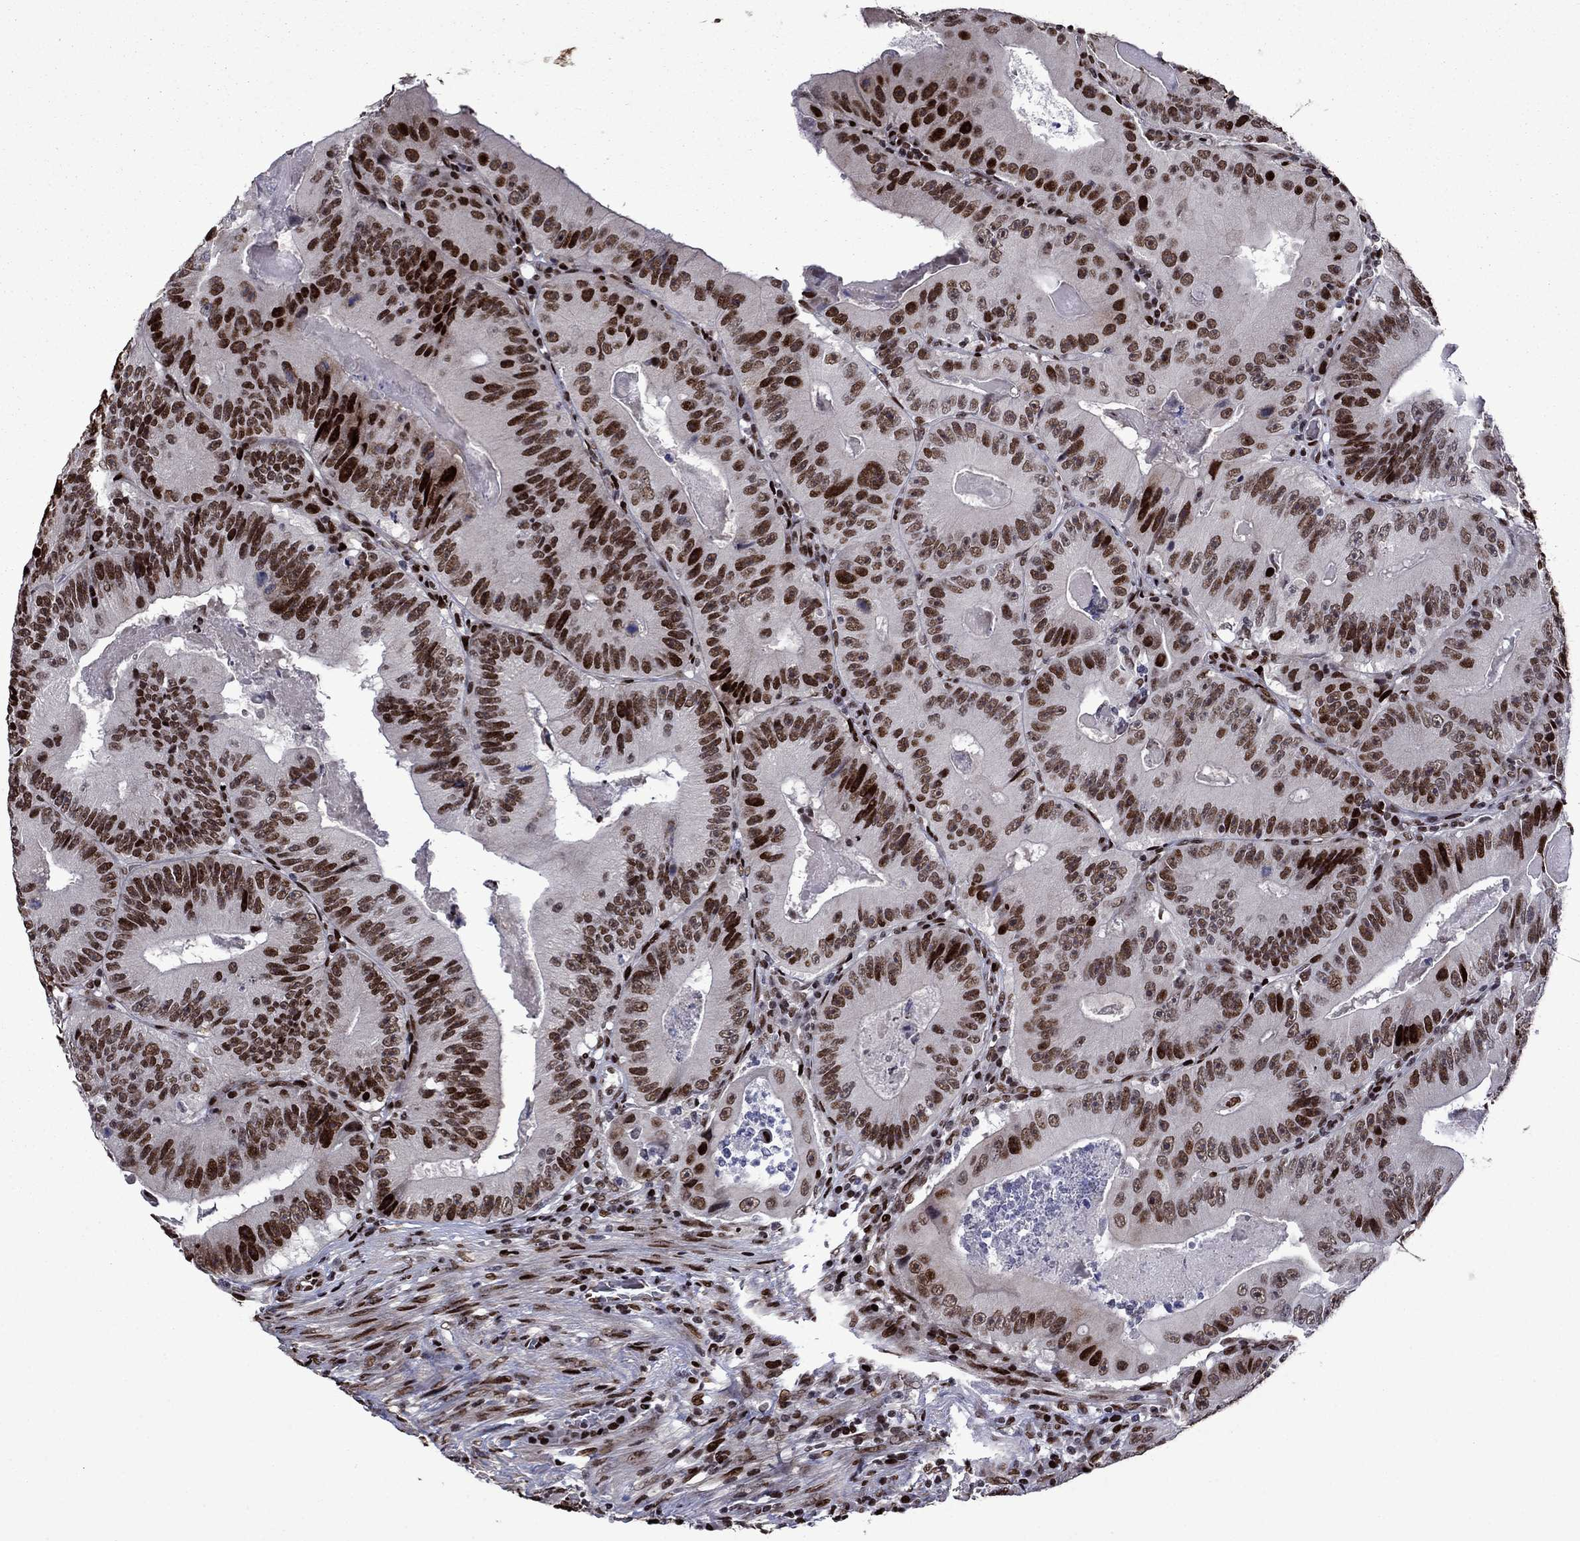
{"staining": {"intensity": "strong", "quantity": ">75%", "location": "nuclear"}, "tissue": "colorectal cancer", "cell_type": "Tumor cells", "image_type": "cancer", "snomed": [{"axis": "morphology", "description": "Adenocarcinoma, NOS"}, {"axis": "topography", "description": "Colon"}], "caption": "Colorectal adenocarcinoma stained with a protein marker shows strong staining in tumor cells.", "gene": "LIMK1", "patient": {"sex": "female", "age": 86}}